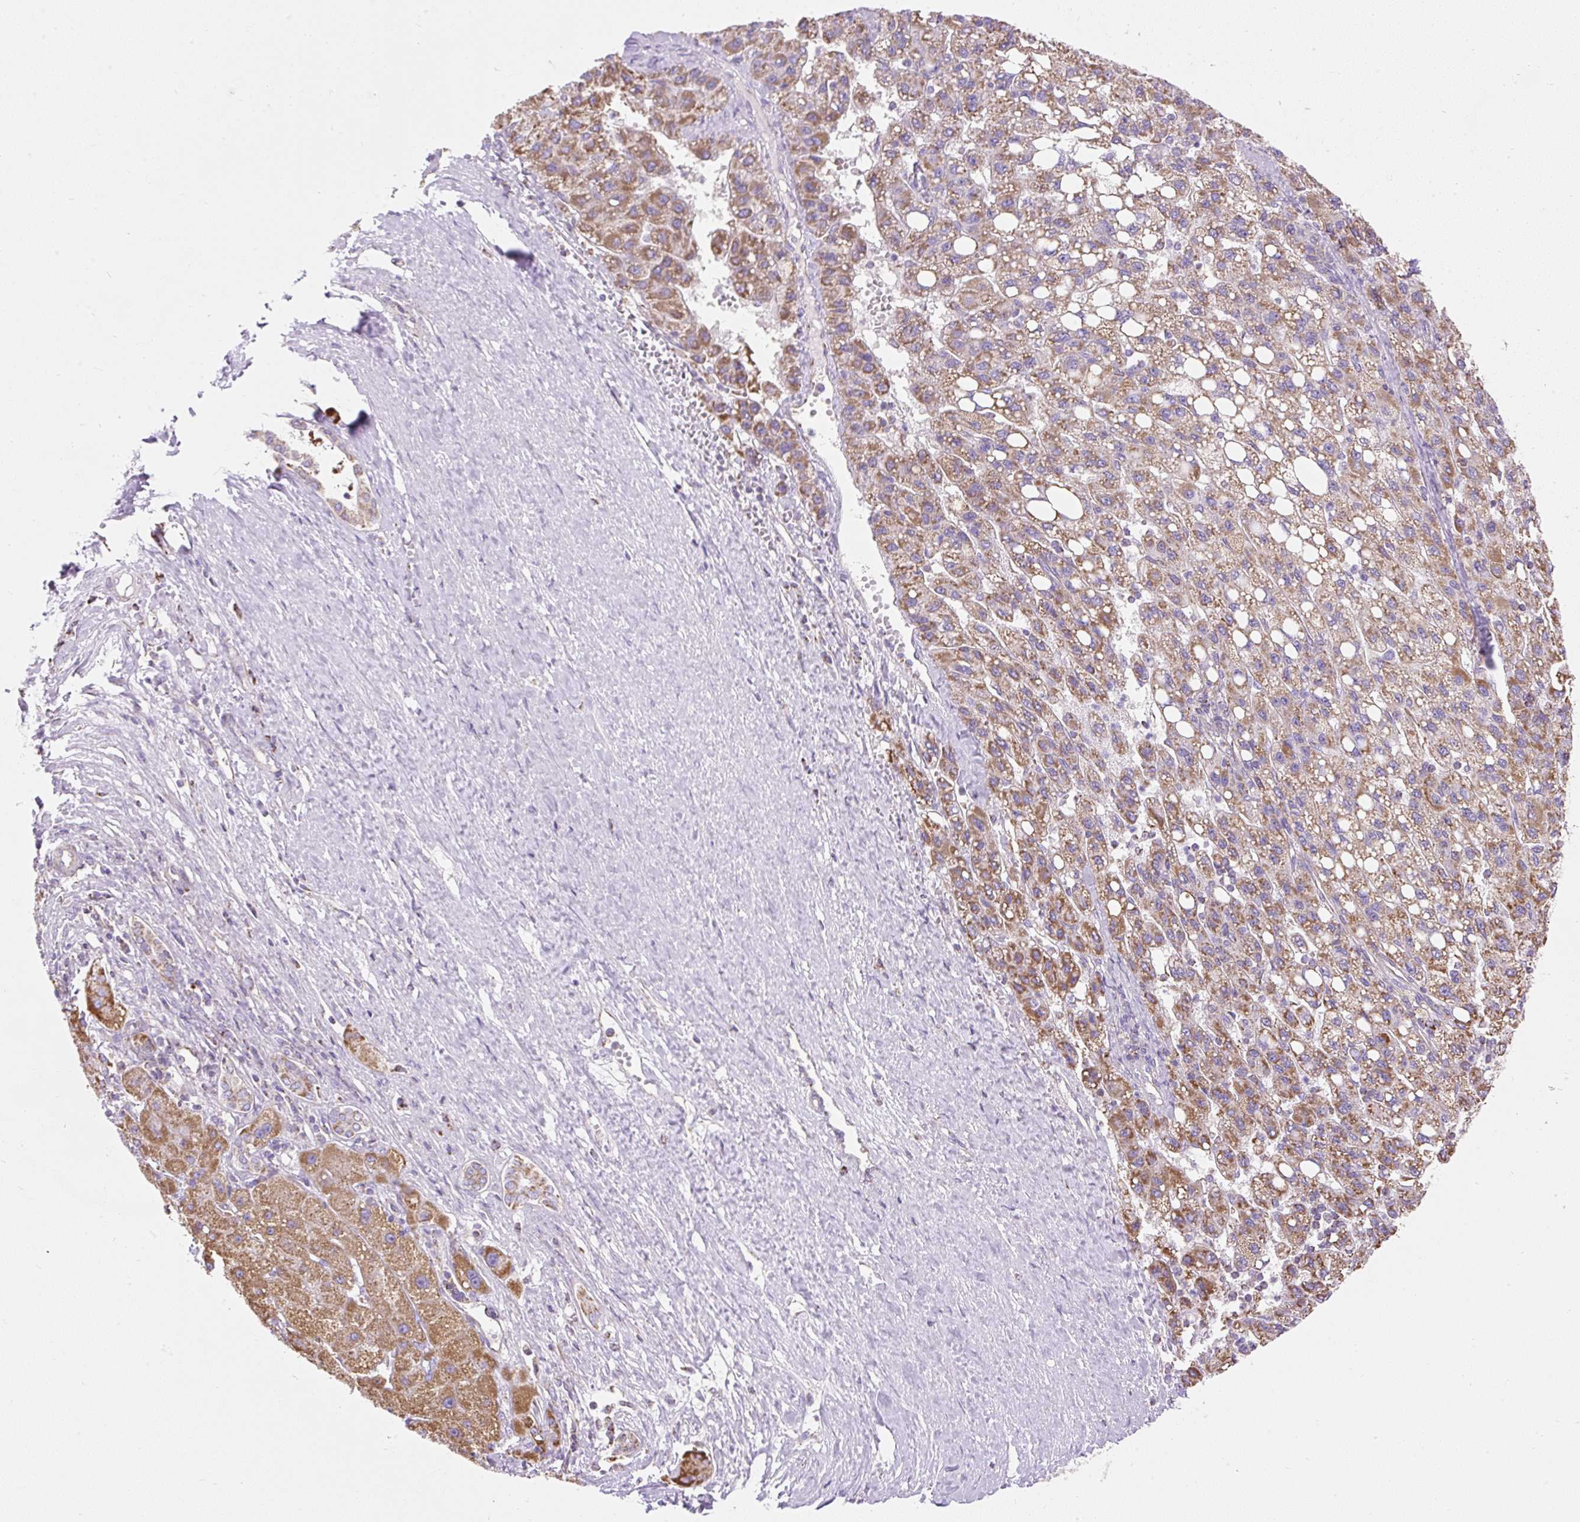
{"staining": {"intensity": "moderate", "quantity": ">75%", "location": "cytoplasmic/membranous"}, "tissue": "liver cancer", "cell_type": "Tumor cells", "image_type": "cancer", "snomed": [{"axis": "morphology", "description": "Carcinoma, Hepatocellular, NOS"}, {"axis": "topography", "description": "Liver"}], "caption": "Immunohistochemical staining of liver hepatocellular carcinoma shows moderate cytoplasmic/membranous protein positivity in about >75% of tumor cells. The staining was performed using DAB (3,3'-diaminobenzidine), with brown indicating positive protein expression. Nuclei are stained blue with hematoxylin.", "gene": "DAAM2", "patient": {"sex": "female", "age": 82}}